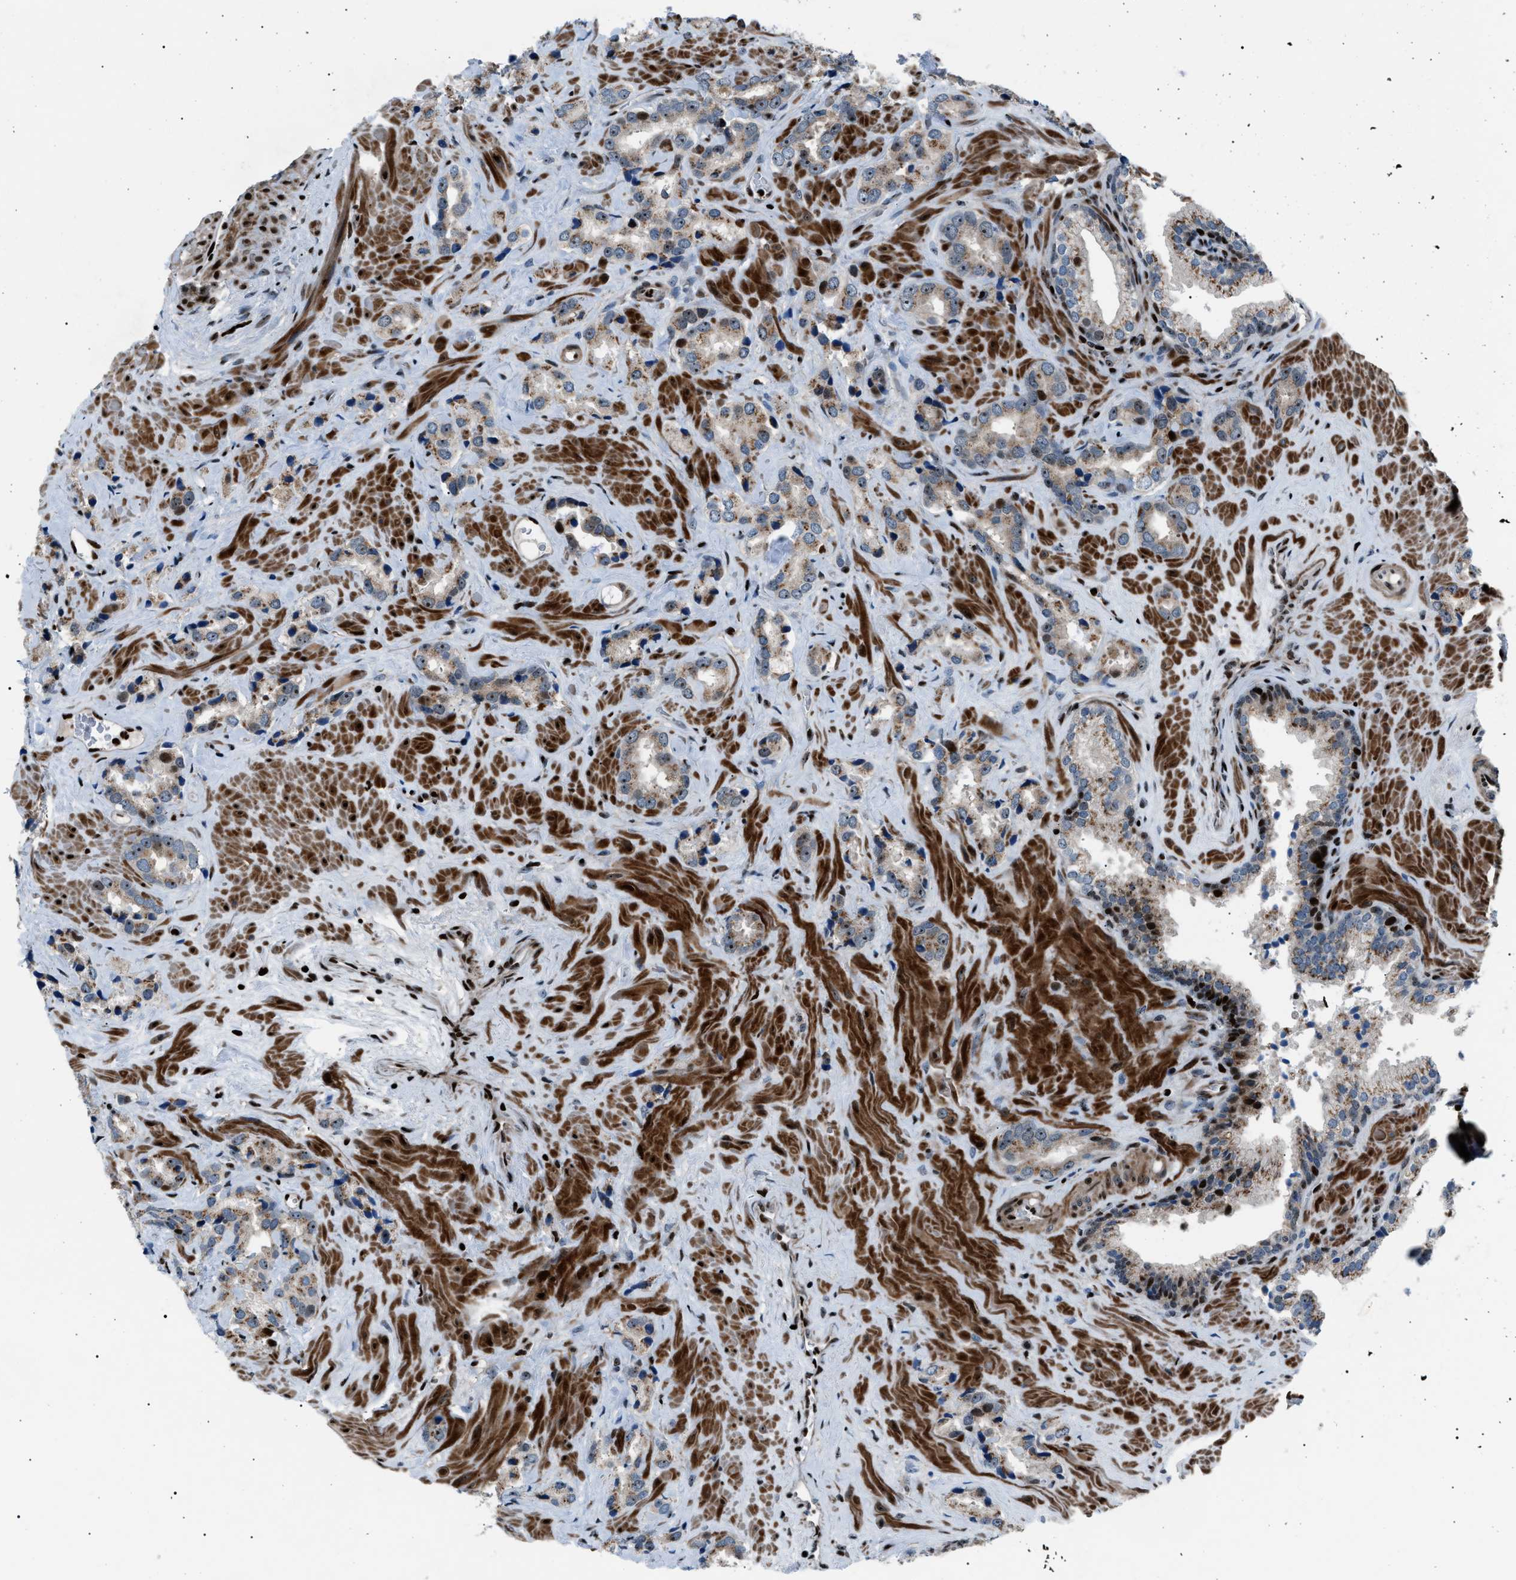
{"staining": {"intensity": "weak", "quantity": "25%-75%", "location": "cytoplasmic/membranous,nuclear"}, "tissue": "prostate cancer", "cell_type": "Tumor cells", "image_type": "cancer", "snomed": [{"axis": "morphology", "description": "Adenocarcinoma, High grade"}, {"axis": "topography", "description": "Prostate"}], "caption": "There is low levels of weak cytoplasmic/membranous and nuclear positivity in tumor cells of adenocarcinoma (high-grade) (prostate), as demonstrated by immunohistochemical staining (brown color).", "gene": "PRKX", "patient": {"sex": "male", "age": 64}}